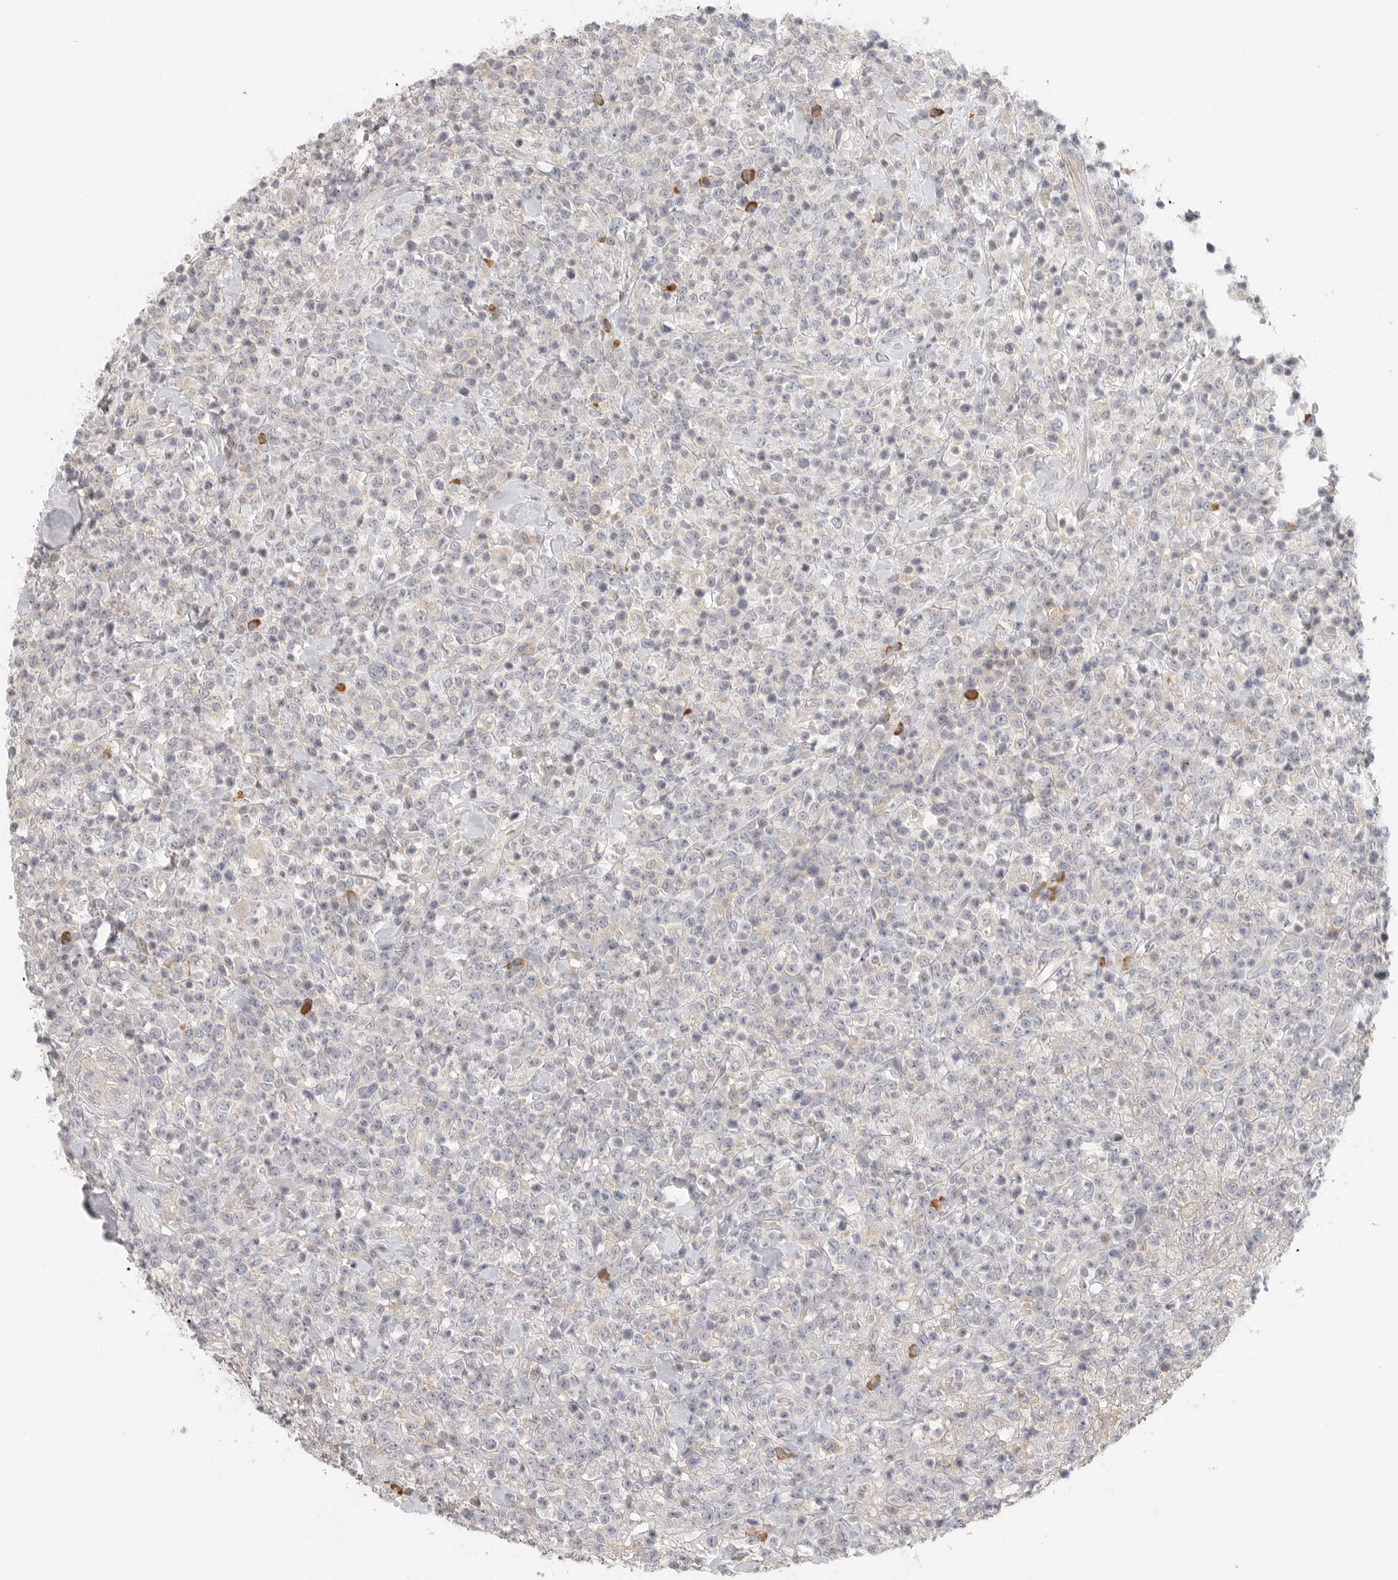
{"staining": {"intensity": "negative", "quantity": "none", "location": "none"}, "tissue": "lymphoma", "cell_type": "Tumor cells", "image_type": "cancer", "snomed": [{"axis": "morphology", "description": "Malignant lymphoma, non-Hodgkin's type, High grade"}, {"axis": "topography", "description": "Colon"}], "caption": "The IHC micrograph has no significant expression in tumor cells of high-grade malignant lymphoma, non-Hodgkin's type tissue.", "gene": "SLC25A36", "patient": {"sex": "female", "age": 53}}